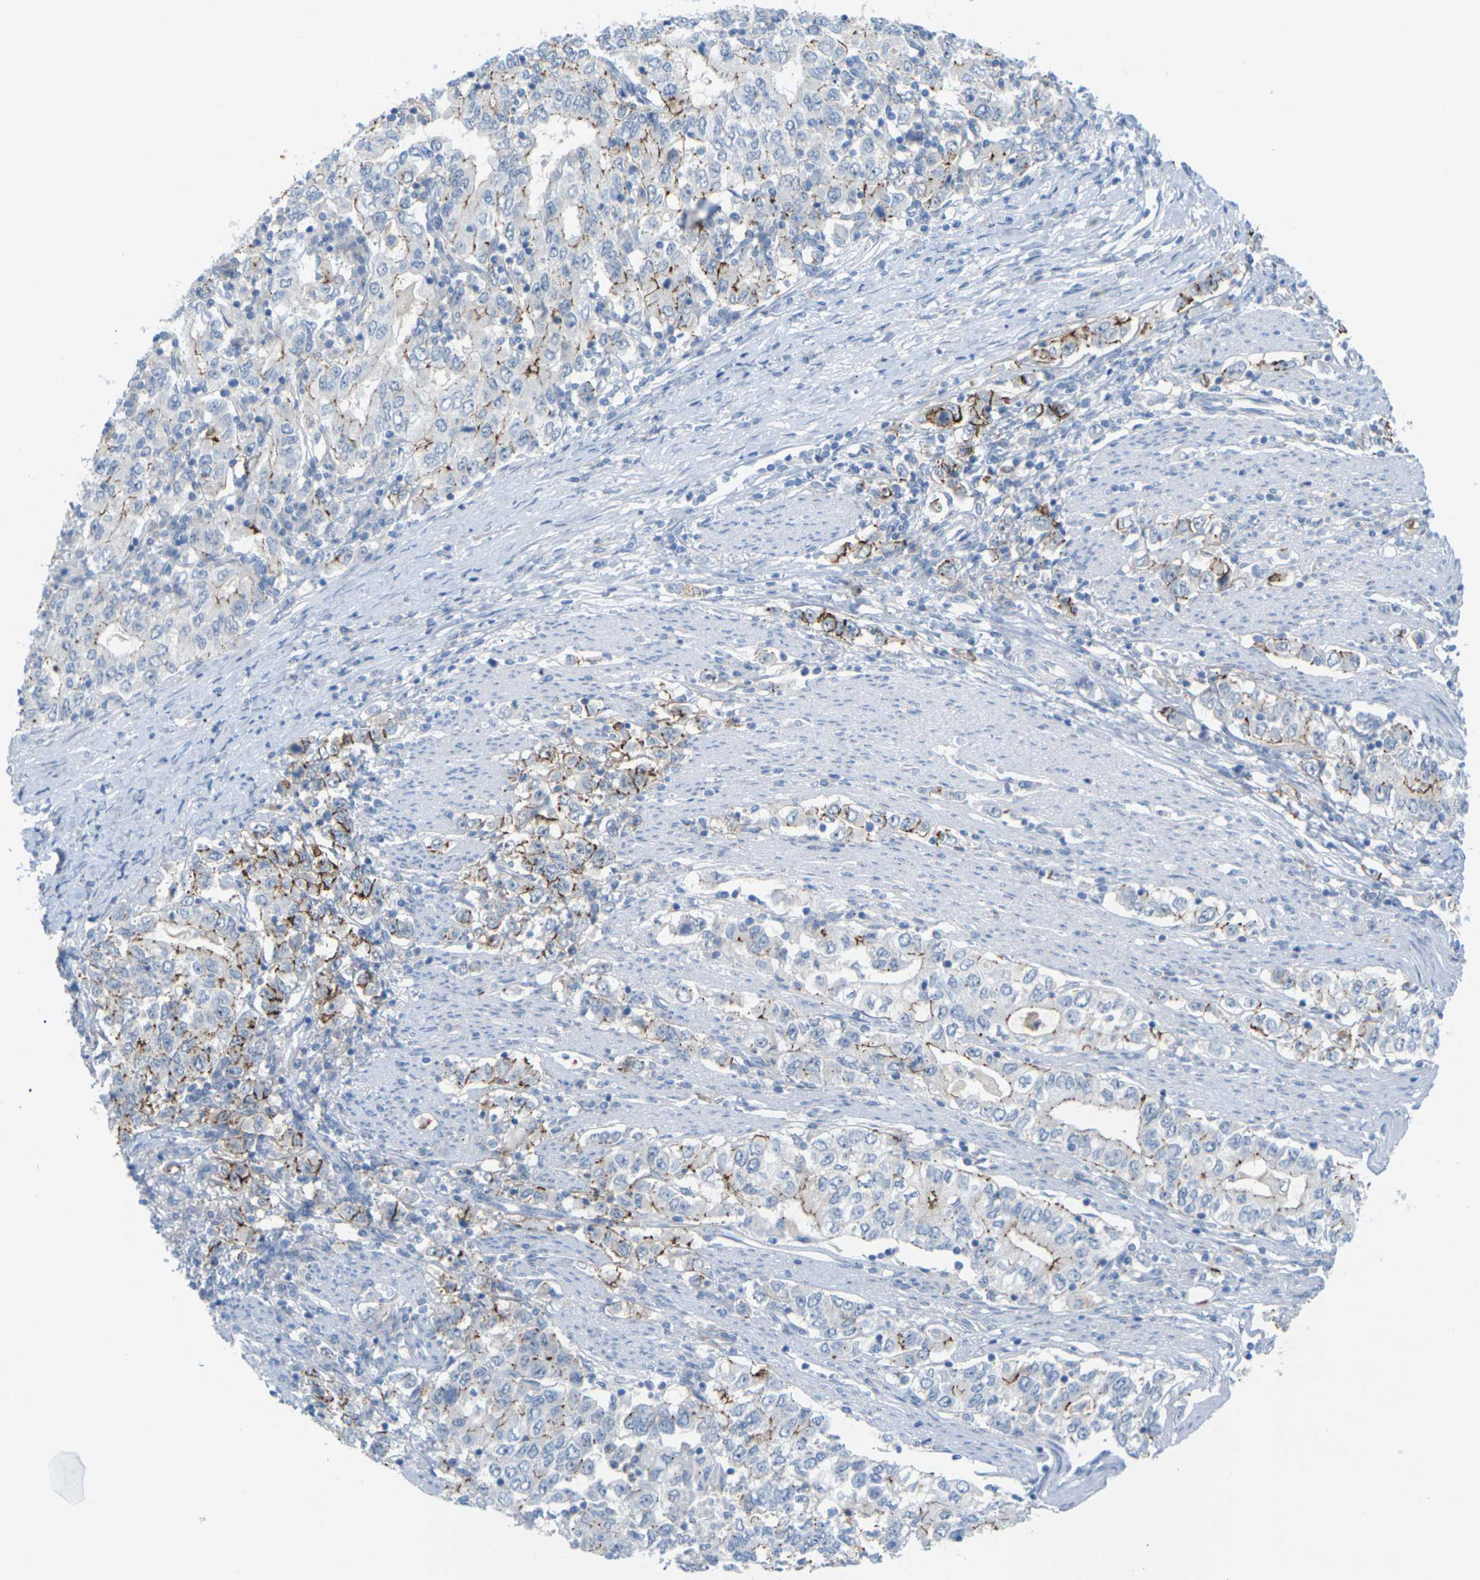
{"staining": {"intensity": "moderate", "quantity": "25%-75%", "location": "cytoplasmic/membranous"}, "tissue": "stomach cancer", "cell_type": "Tumor cells", "image_type": "cancer", "snomed": [{"axis": "morphology", "description": "Adenocarcinoma, NOS"}, {"axis": "topography", "description": "Stomach, lower"}], "caption": "The micrograph reveals a brown stain indicating the presence of a protein in the cytoplasmic/membranous of tumor cells in stomach cancer (adenocarcinoma). The staining is performed using DAB brown chromogen to label protein expression. The nuclei are counter-stained blue using hematoxylin.", "gene": "CLDN3", "patient": {"sex": "female", "age": 72}}